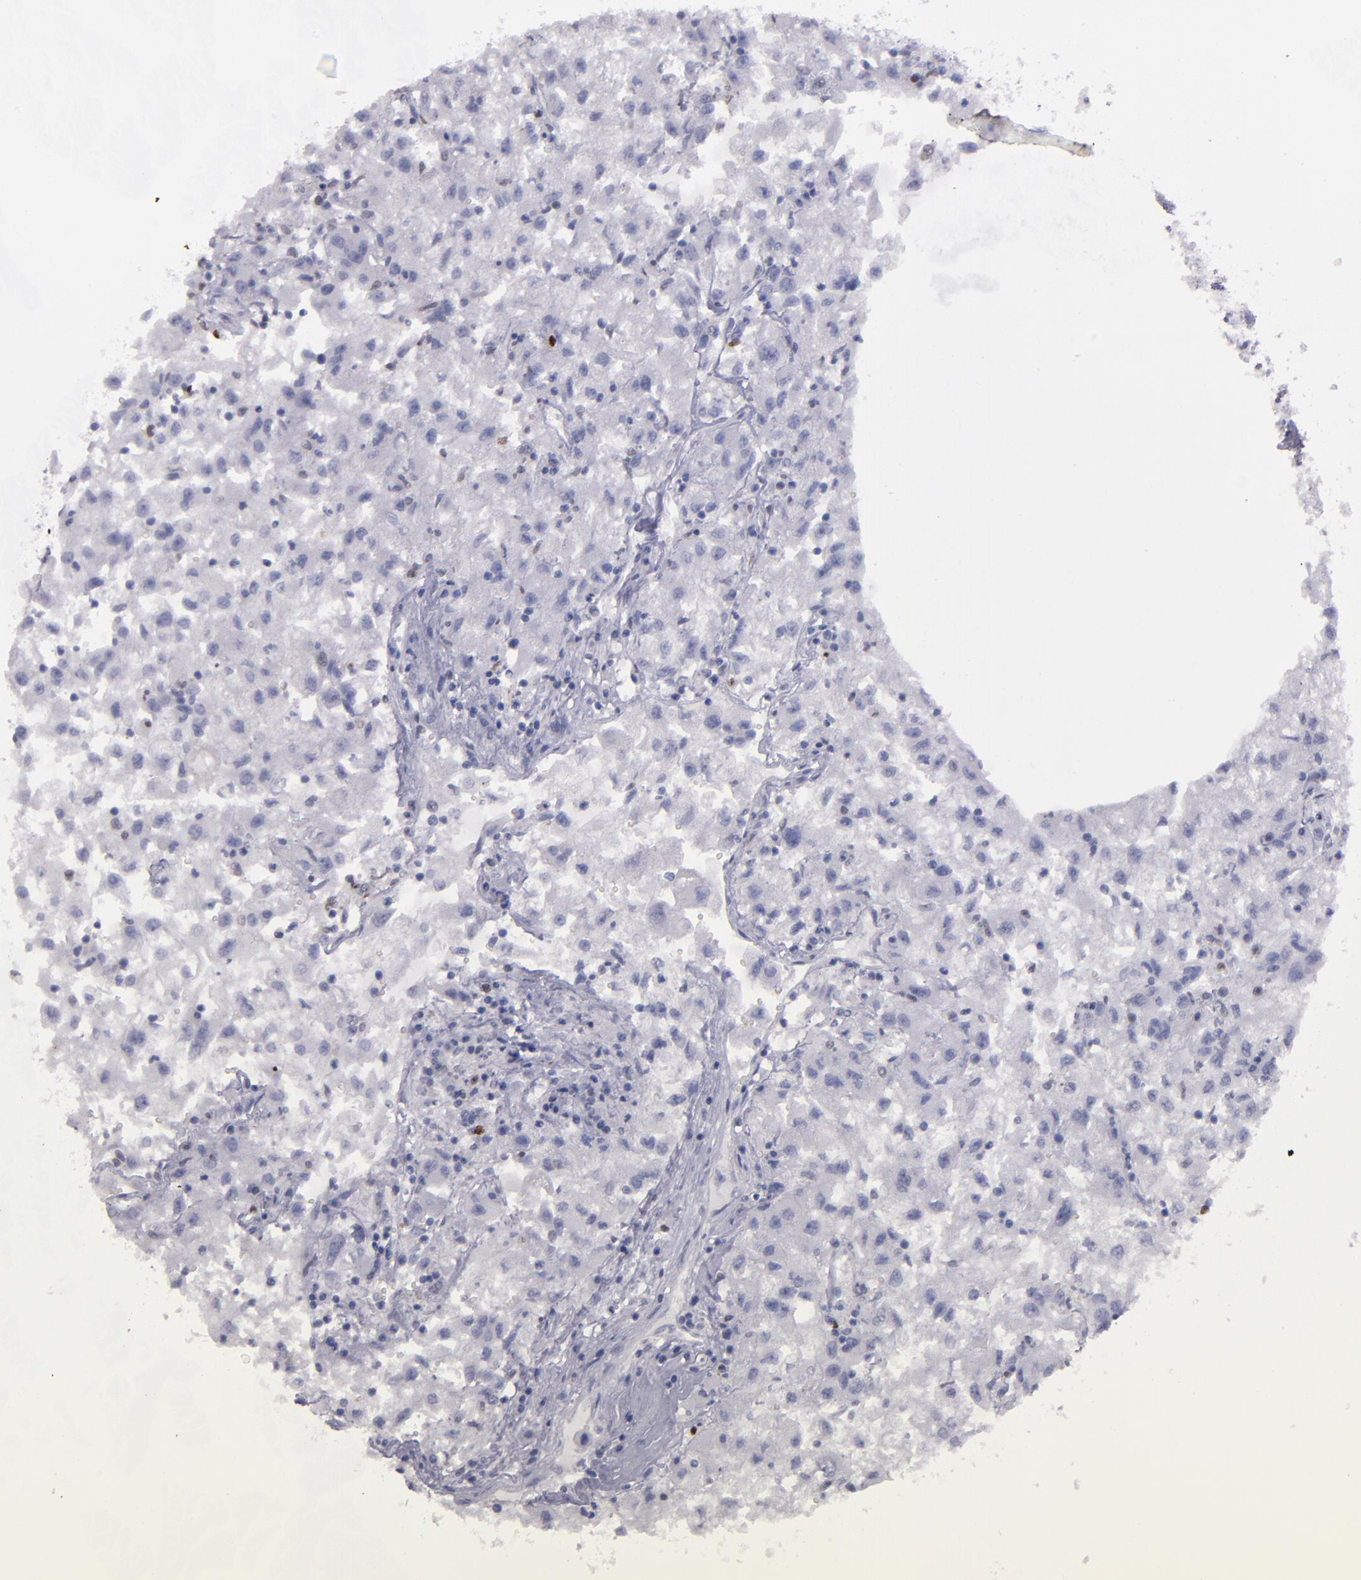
{"staining": {"intensity": "negative", "quantity": "none", "location": "none"}, "tissue": "renal cancer", "cell_type": "Tumor cells", "image_type": "cancer", "snomed": [{"axis": "morphology", "description": "Adenocarcinoma, NOS"}, {"axis": "topography", "description": "Kidney"}], "caption": "Tumor cells are negative for protein expression in human adenocarcinoma (renal). Brightfield microscopy of immunohistochemistry stained with DAB (brown) and hematoxylin (blue), captured at high magnification.", "gene": "IRF8", "patient": {"sex": "male", "age": 59}}